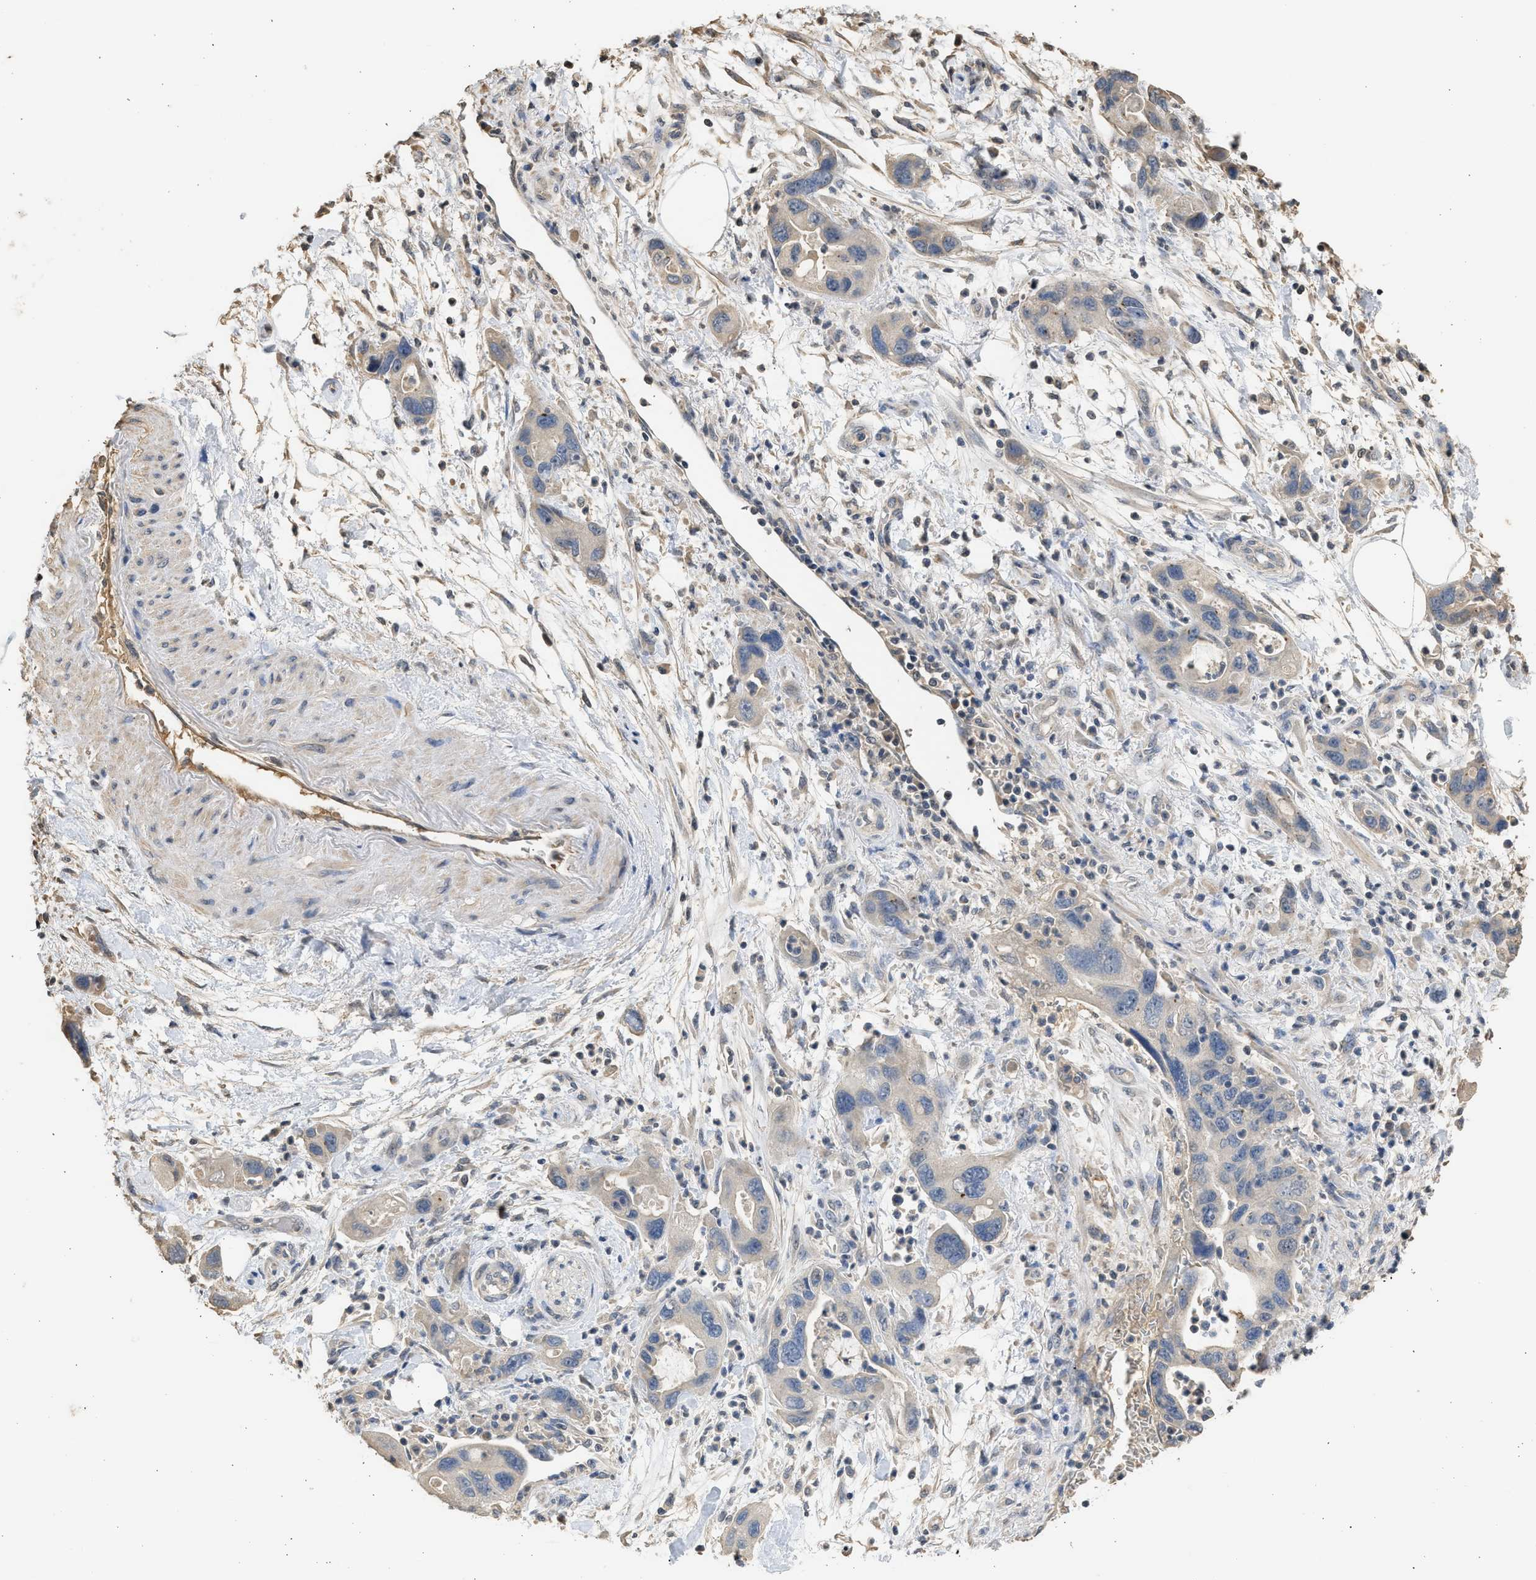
{"staining": {"intensity": "weak", "quantity": ">75%", "location": "cytoplasmic/membranous"}, "tissue": "pancreatic cancer", "cell_type": "Tumor cells", "image_type": "cancer", "snomed": [{"axis": "morphology", "description": "Normal tissue, NOS"}, {"axis": "morphology", "description": "Adenocarcinoma, NOS"}, {"axis": "topography", "description": "Pancreas"}], "caption": "Adenocarcinoma (pancreatic) stained with a protein marker shows weak staining in tumor cells.", "gene": "SULT2A1", "patient": {"sex": "female", "age": 71}}